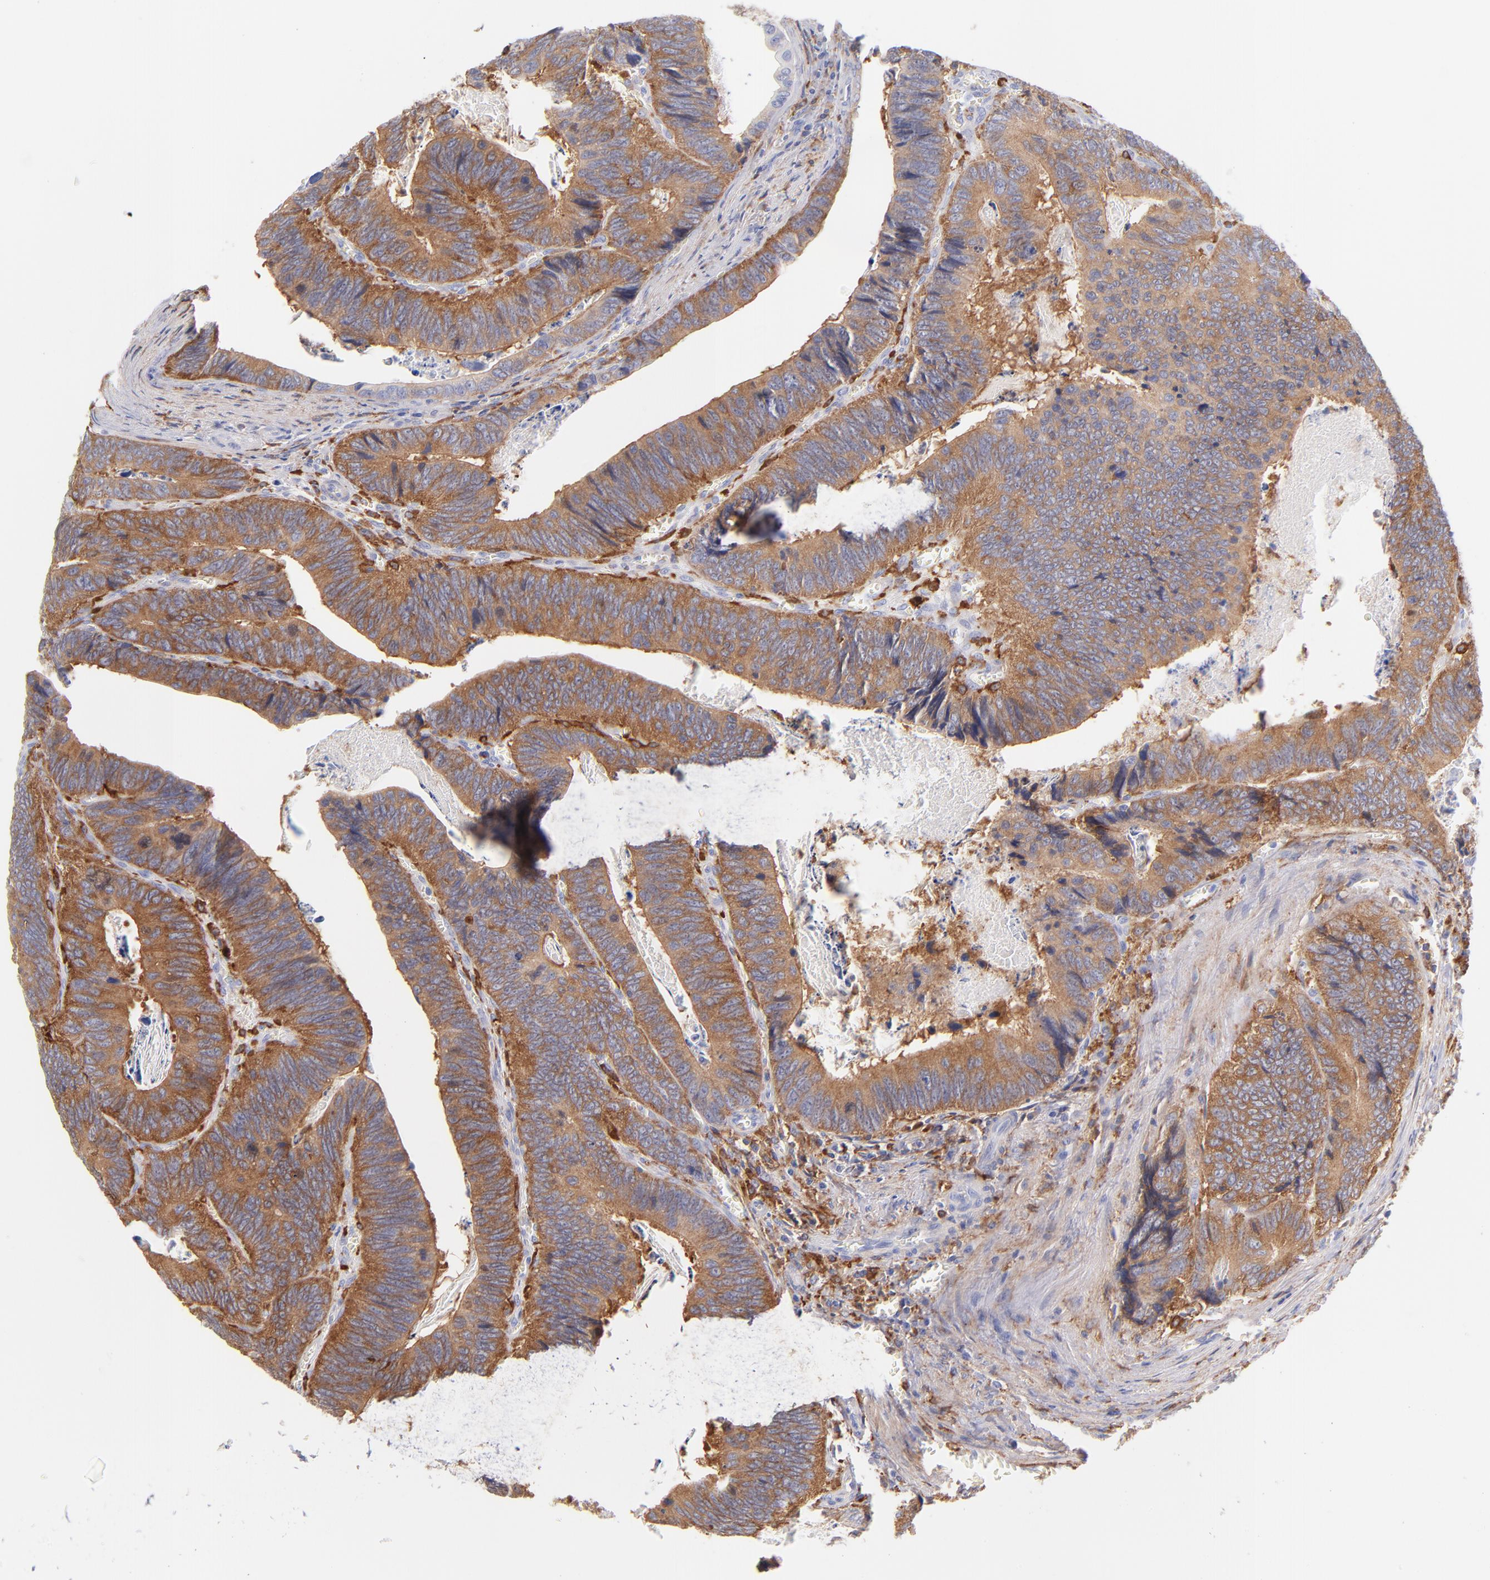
{"staining": {"intensity": "moderate", "quantity": ">75%", "location": "cytoplasmic/membranous"}, "tissue": "colorectal cancer", "cell_type": "Tumor cells", "image_type": "cancer", "snomed": [{"axis": "morphology", "description": "Adenocarcinoma, NOS"}, {"axis": "topography", "description": "Colon"}], "caption": "Protein staining of adenocarcinoma (colorectal) tissue shows moderate cytoplasmic/membranous positivity in about >75% of tumor cells.", "gene": "PRKCA", "patient": {"sex": "male", "age": 72}}